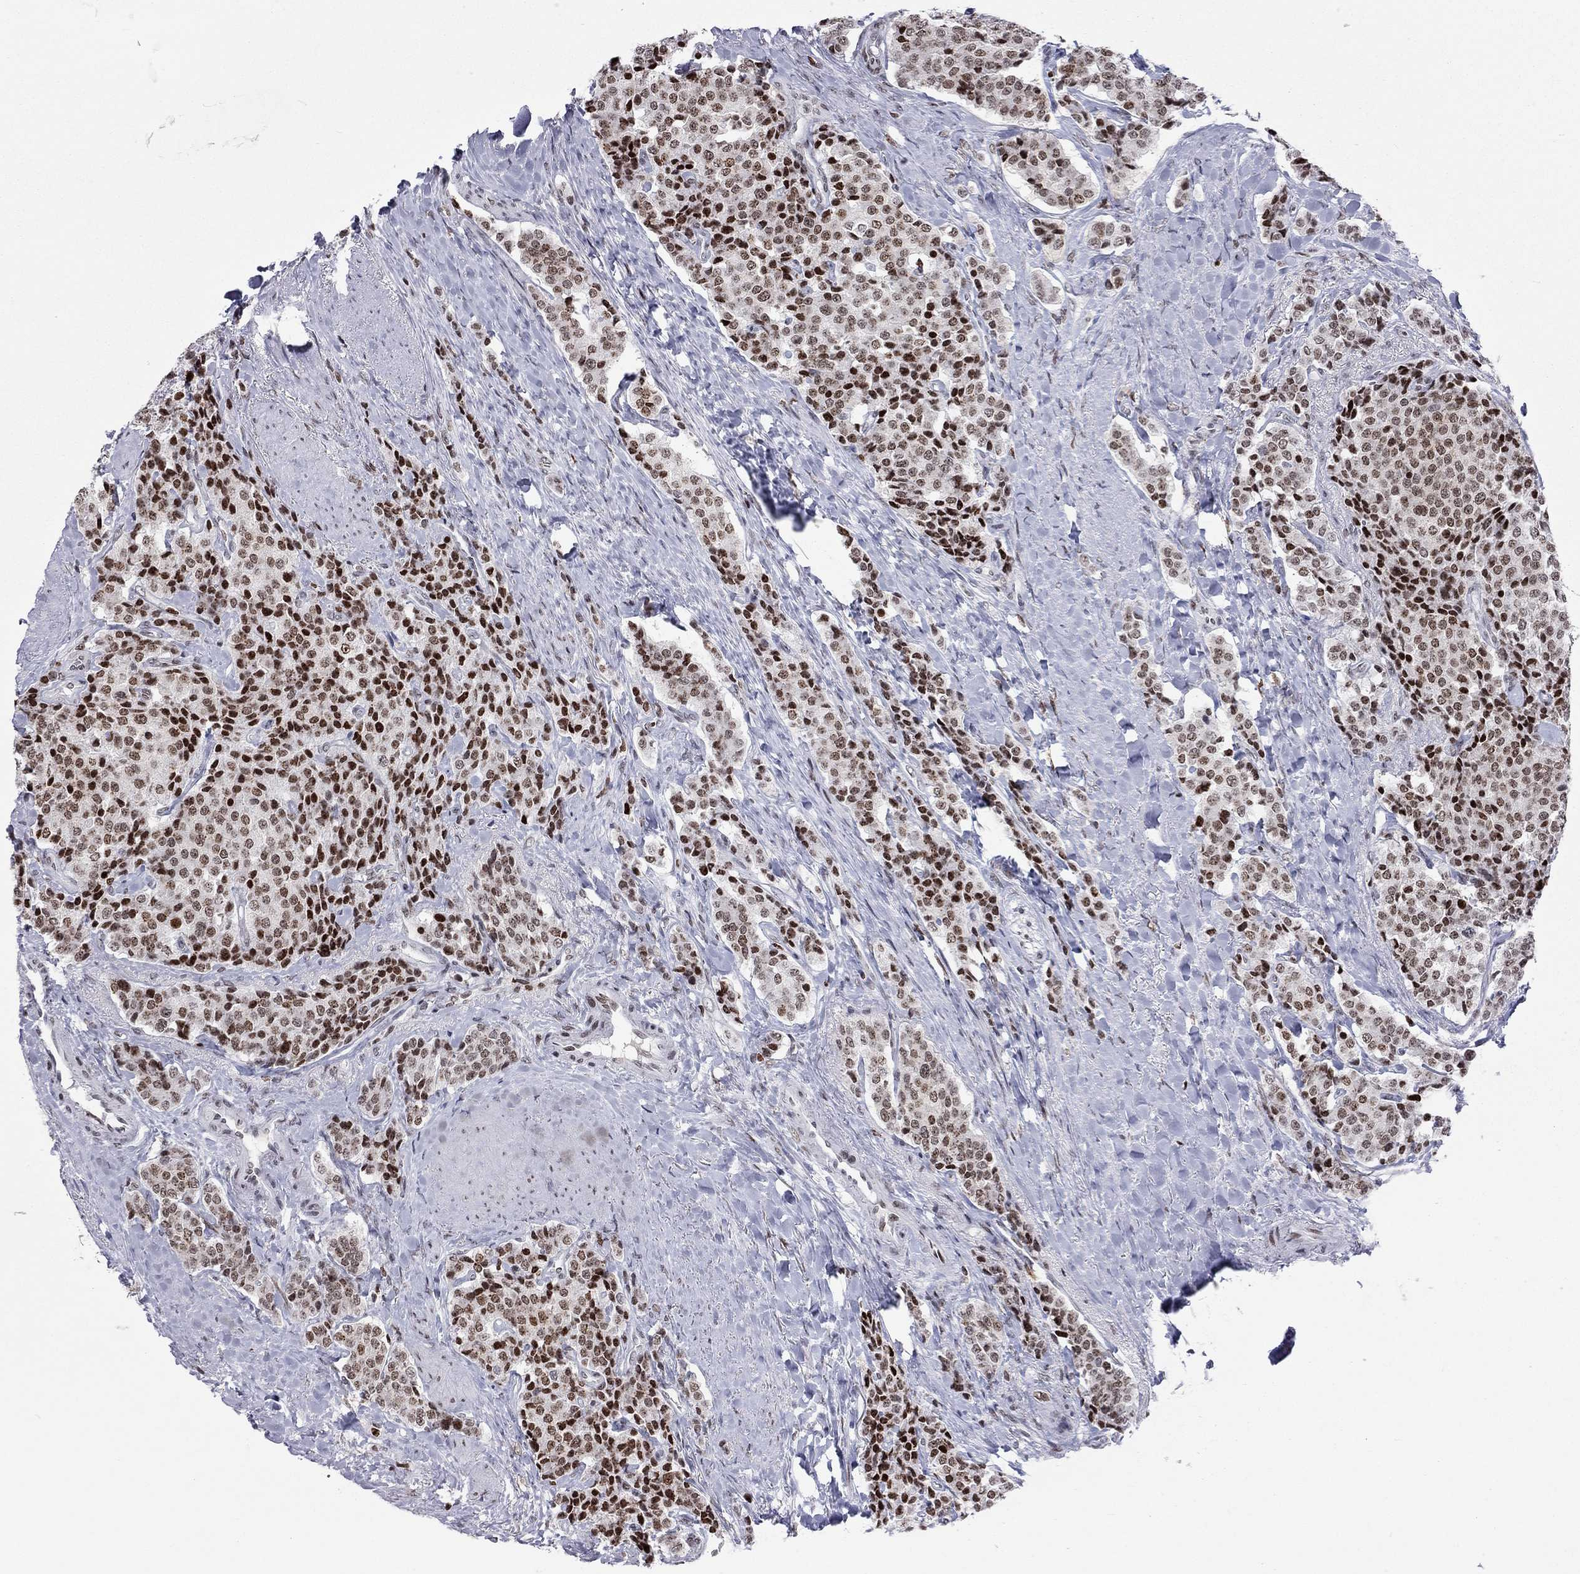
{"staining": {"intensity": "weak", "quantity": ">75%", "location": "nuclear"}, "tissue": "carcinoid", "cell_type": "Tumor cells", "image_type": "cancer", "snomed": [{"axis": "morphology", "description": "Carcinoid, malignant, NOS"}, {"axis": "topography", "description": "Small intestine"}], "caption": "A low amount of weak nuclear expression is seen in about >75% of tumor cells in carcinoid tissue.", "gene": "H2AX", "patient": {"sex": "female", "age": 58}}